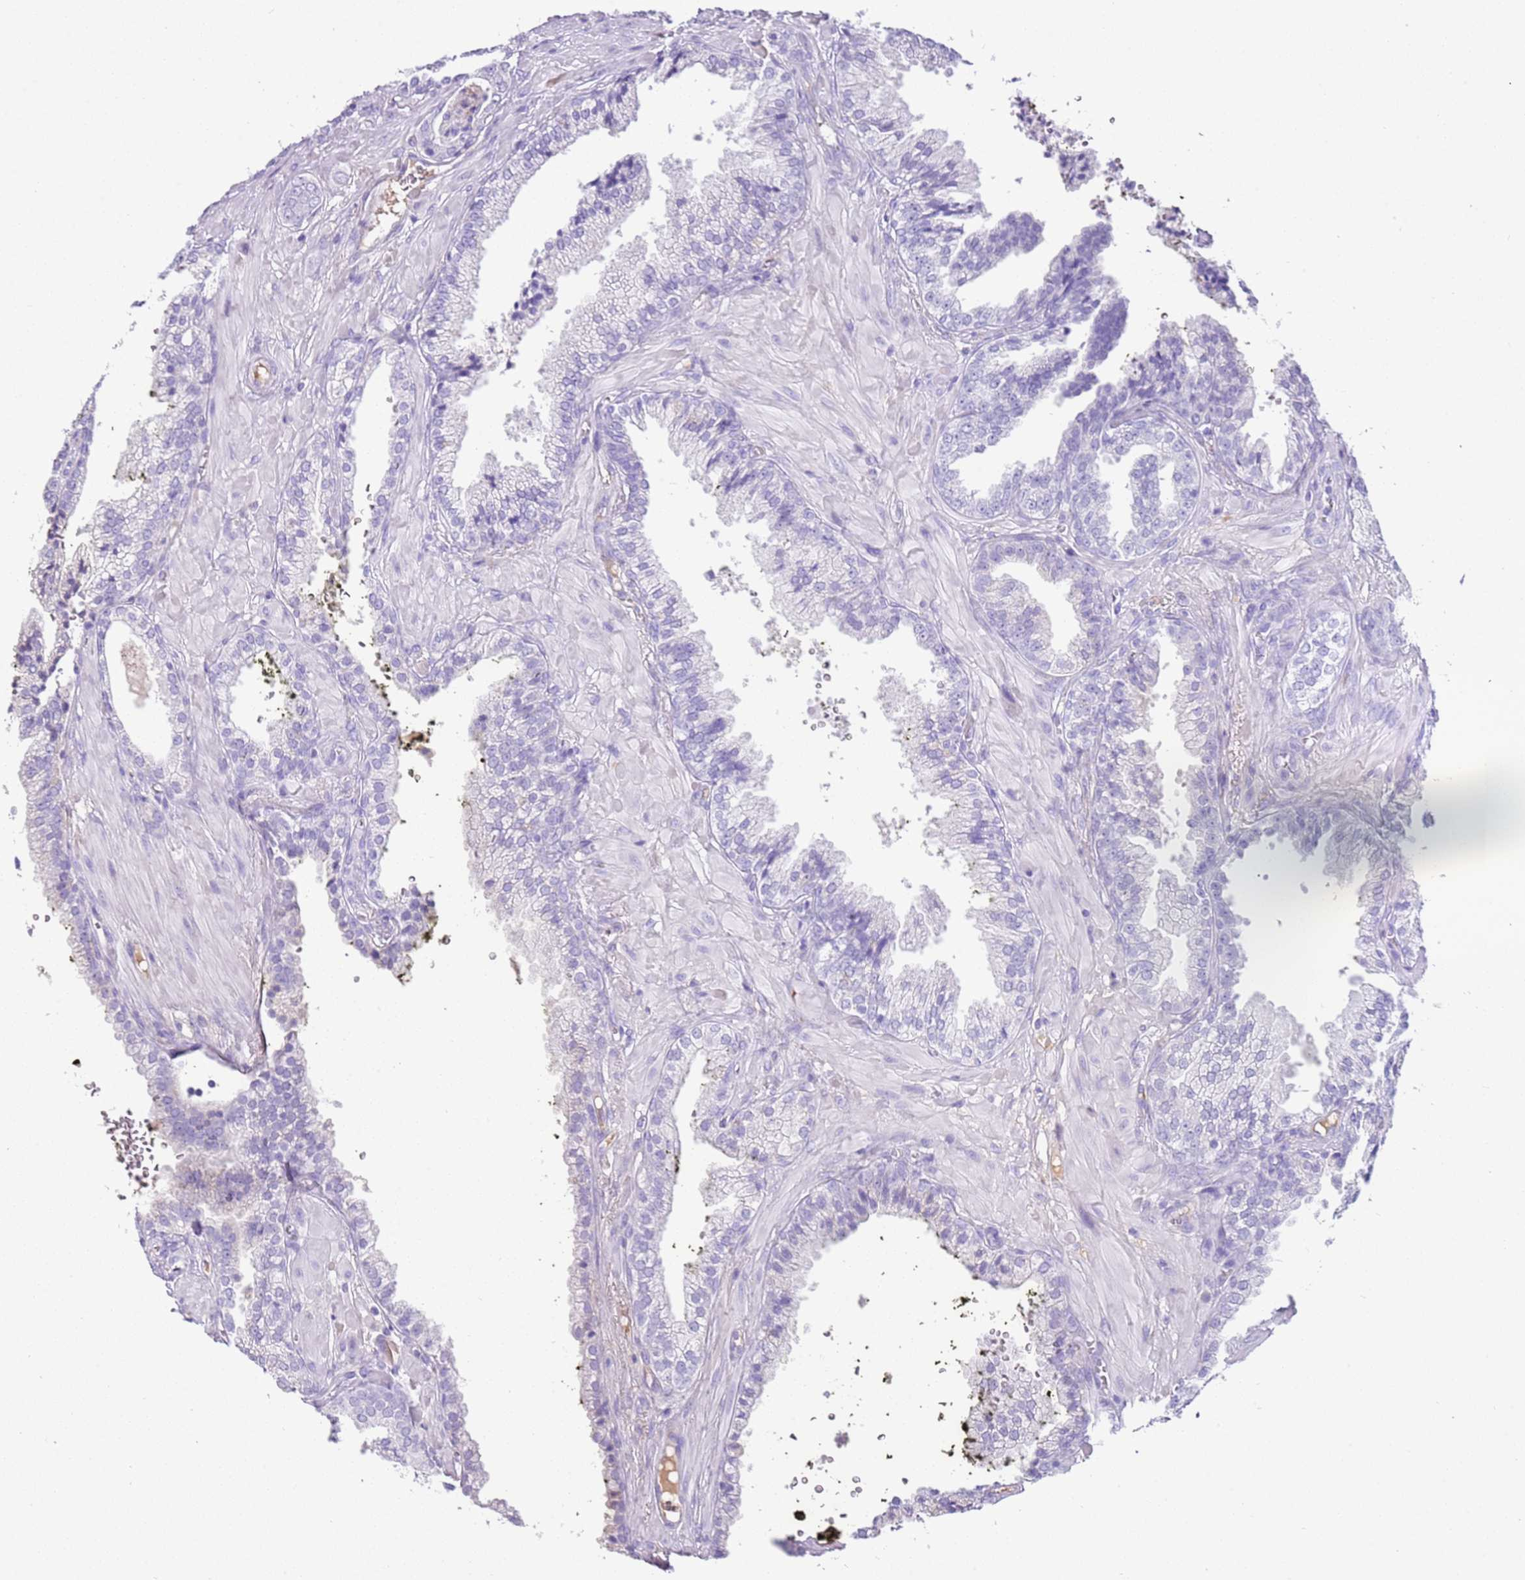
{"staining": {"intensity": "negative", "quantity": "none", "location": "none"}, "tissue": "prostate cancer", "cell_type": "Tumor cells", "image_type": "cancer", "snomed": [{"axis": "morphology", "description": "Adenocarcinoma, High grade"}, {"axis": "topography", "description": "Prostate"}], "caption": "Prostate high-grade adenocarcinoma stained for a protein using immunohistochemistry demonstrates no positivity tumor cells.", "gene": "IGKV3D-11", "patient": {"sex": "male", "age": 71}}